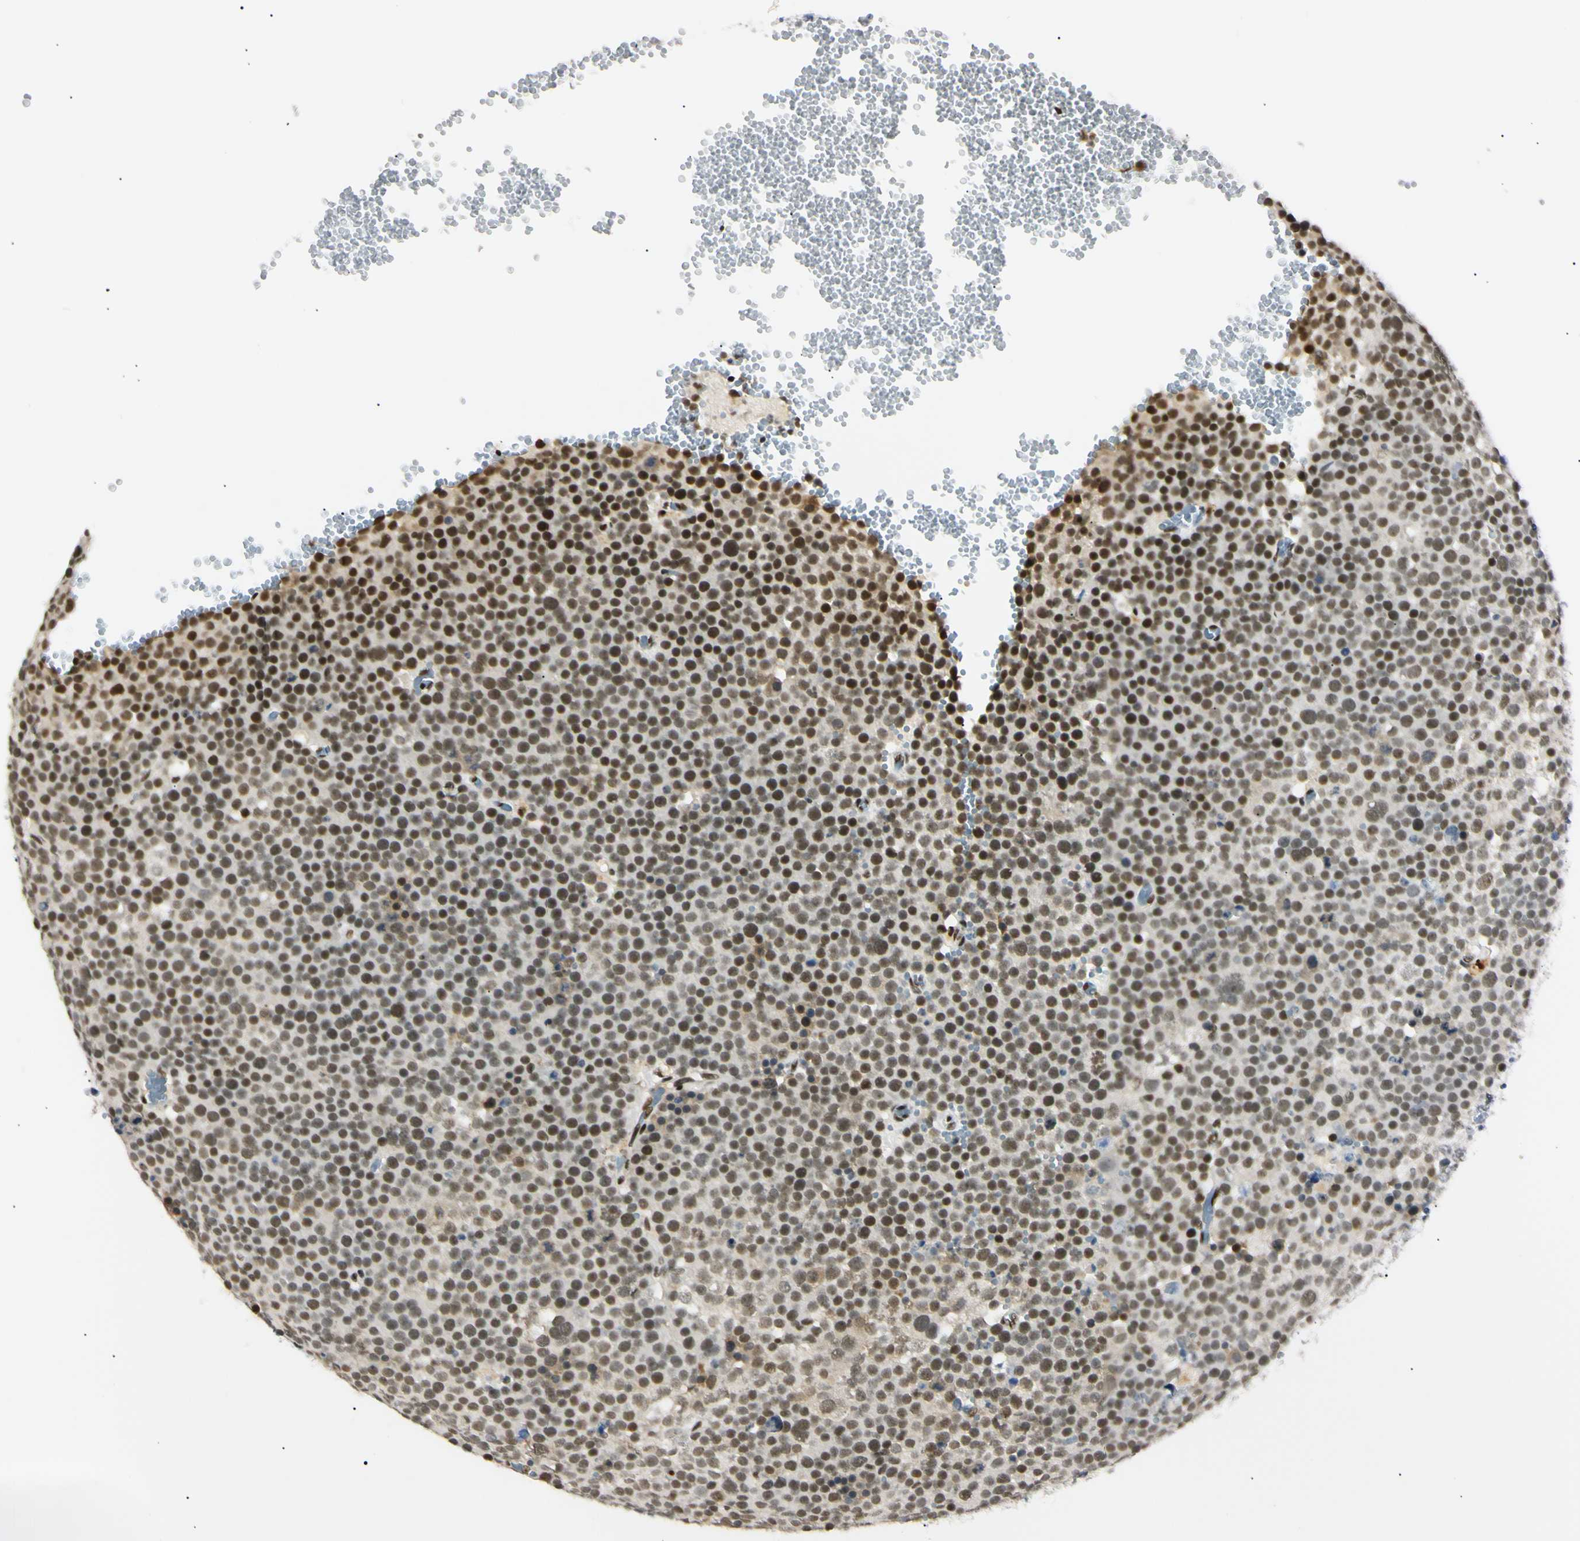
{"staining": {"intensity": "strong", "quantity": ">75%", "location": "nuclear"}, "tissue": "testis cancer", "cell_type": "Tumor cells", "image_type": "cancer", "snomed": [{"axis": "morphology", "description": "Seminoma, NOS"}, {"axis": "topography", "description": "Testis"}], "caption": "The micrograph exhibits staining of testis seminoma, revealing strong nuclear protein staining (brown color) within tumor cells.", "gene": "ZNF134", "patient": {"sex": "male", "age": 71}}